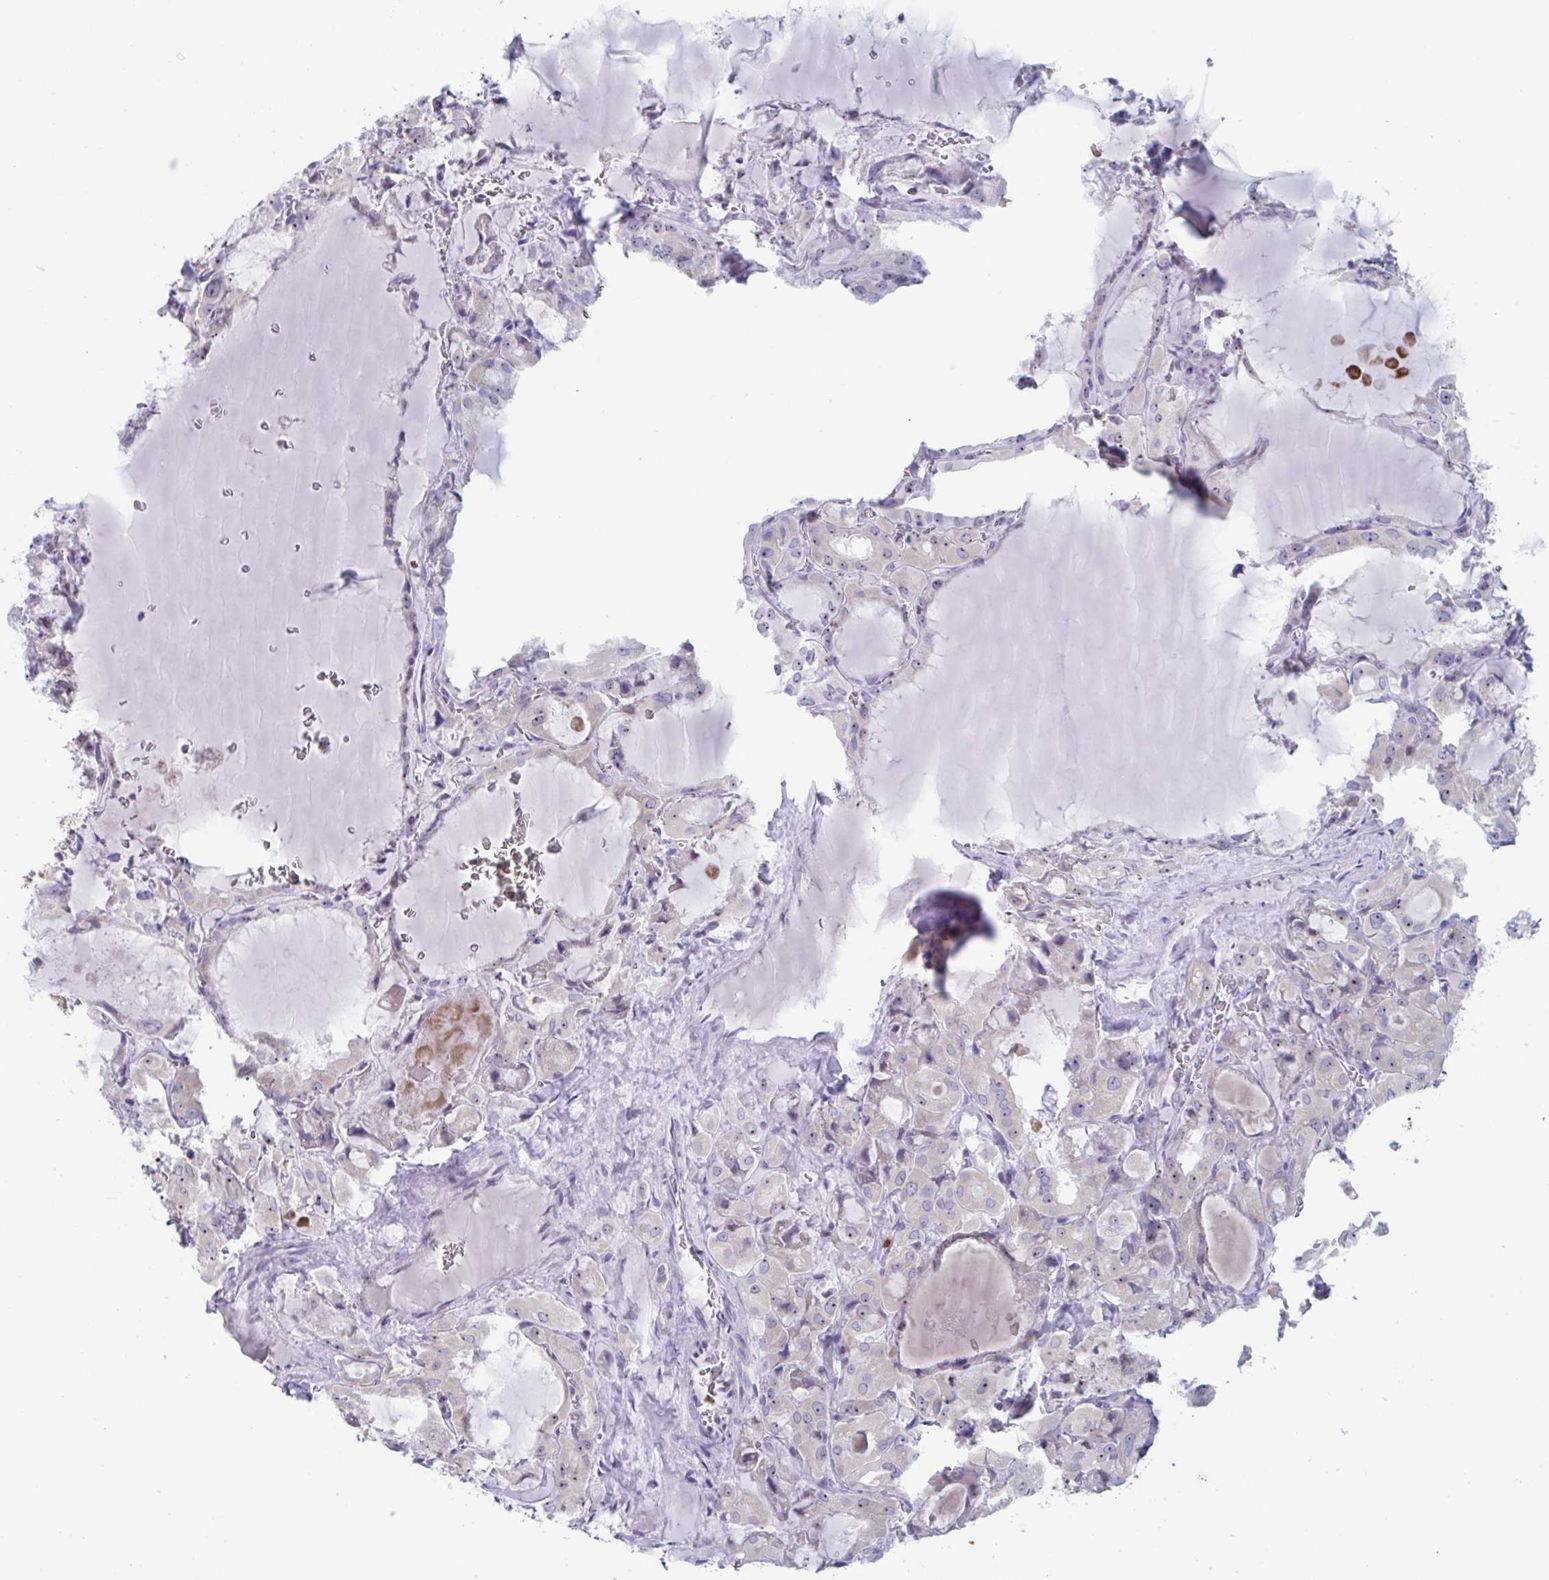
{"staining": {"intensity": "weak", "quantity": "25%-75%", "location": "nuclear"}, "tissue": "thyroid cancer", "cell_type": "Tumor cells", "image_type": "cancer", "snomed": [{"axis": "morphology", "description": "Papillary adenocarcinoma, NOS"}, {"axis": "topography", "description": "Thyroid gland"}], "caption": "Thyroid cancer (papillary adenocarcinoma) tissue demonstrates weak nuclear staining in approximately 25%-75% of tumor cells, visualized by immunohistochemistry.", "gene": "CYP4F11", "patient": {"sex": "male", "age": 87}}